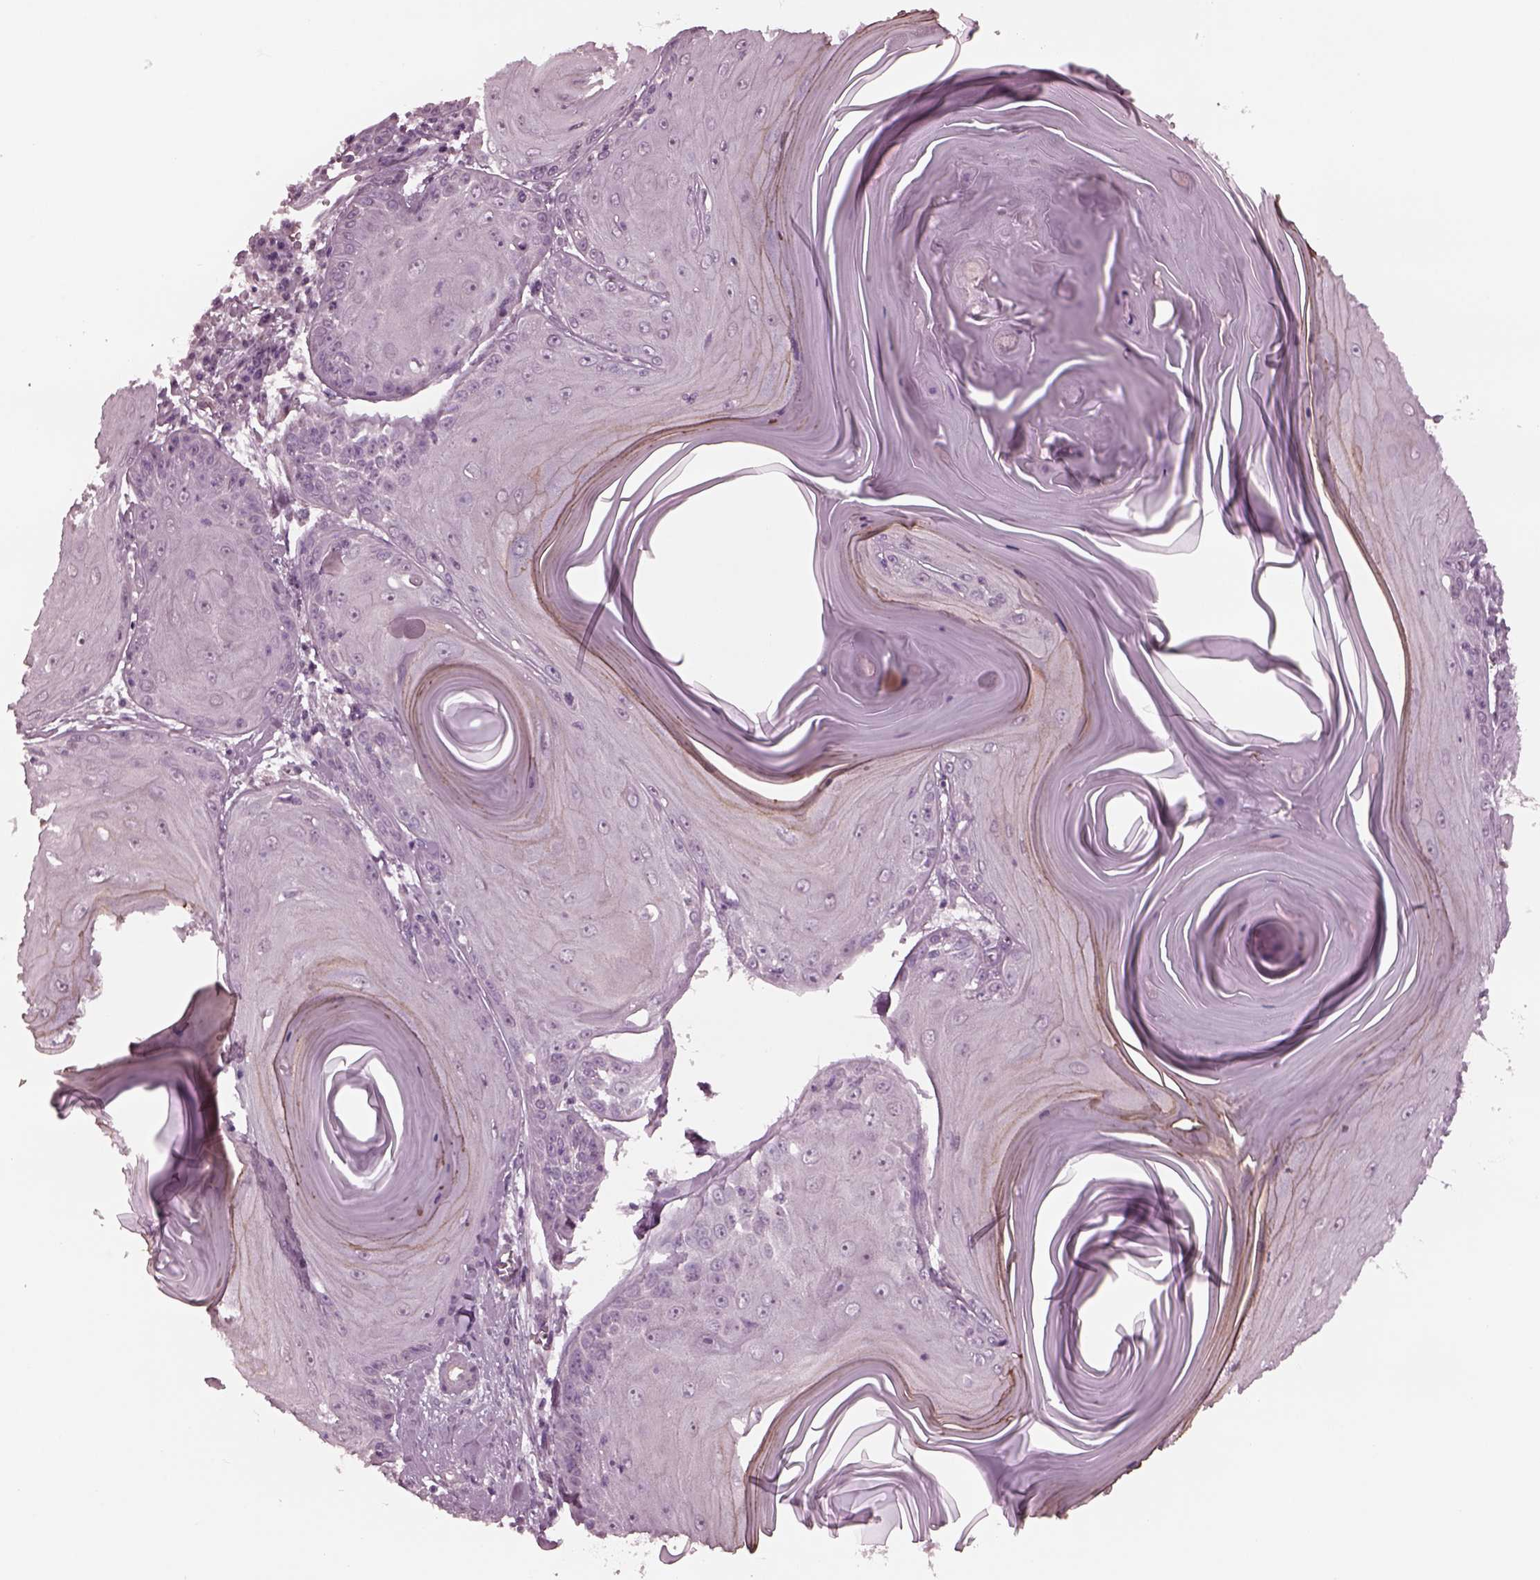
{"staining": {"intensity": "negative", "quantity": "none", "location": "none"}, "tissue": "skin cancer", "cell_type": "Tumor cells", "image_type": "cancer", "snomed": [{"axis": "morphology", "description": "Squamous cell carcinoma, NOS"}, {"axis": "topography", "description": "Skin"}, {"axis": "topography", "description": "Vulva"}], "caption": "IHC micrograph of neoplastic tissue: human squamous cell carcinoma (skin) stained with DAB exhibits no significant protein positivity in tumor cells.", "gene": "YY2", "patient": {"sex": "female", "age": 85}}